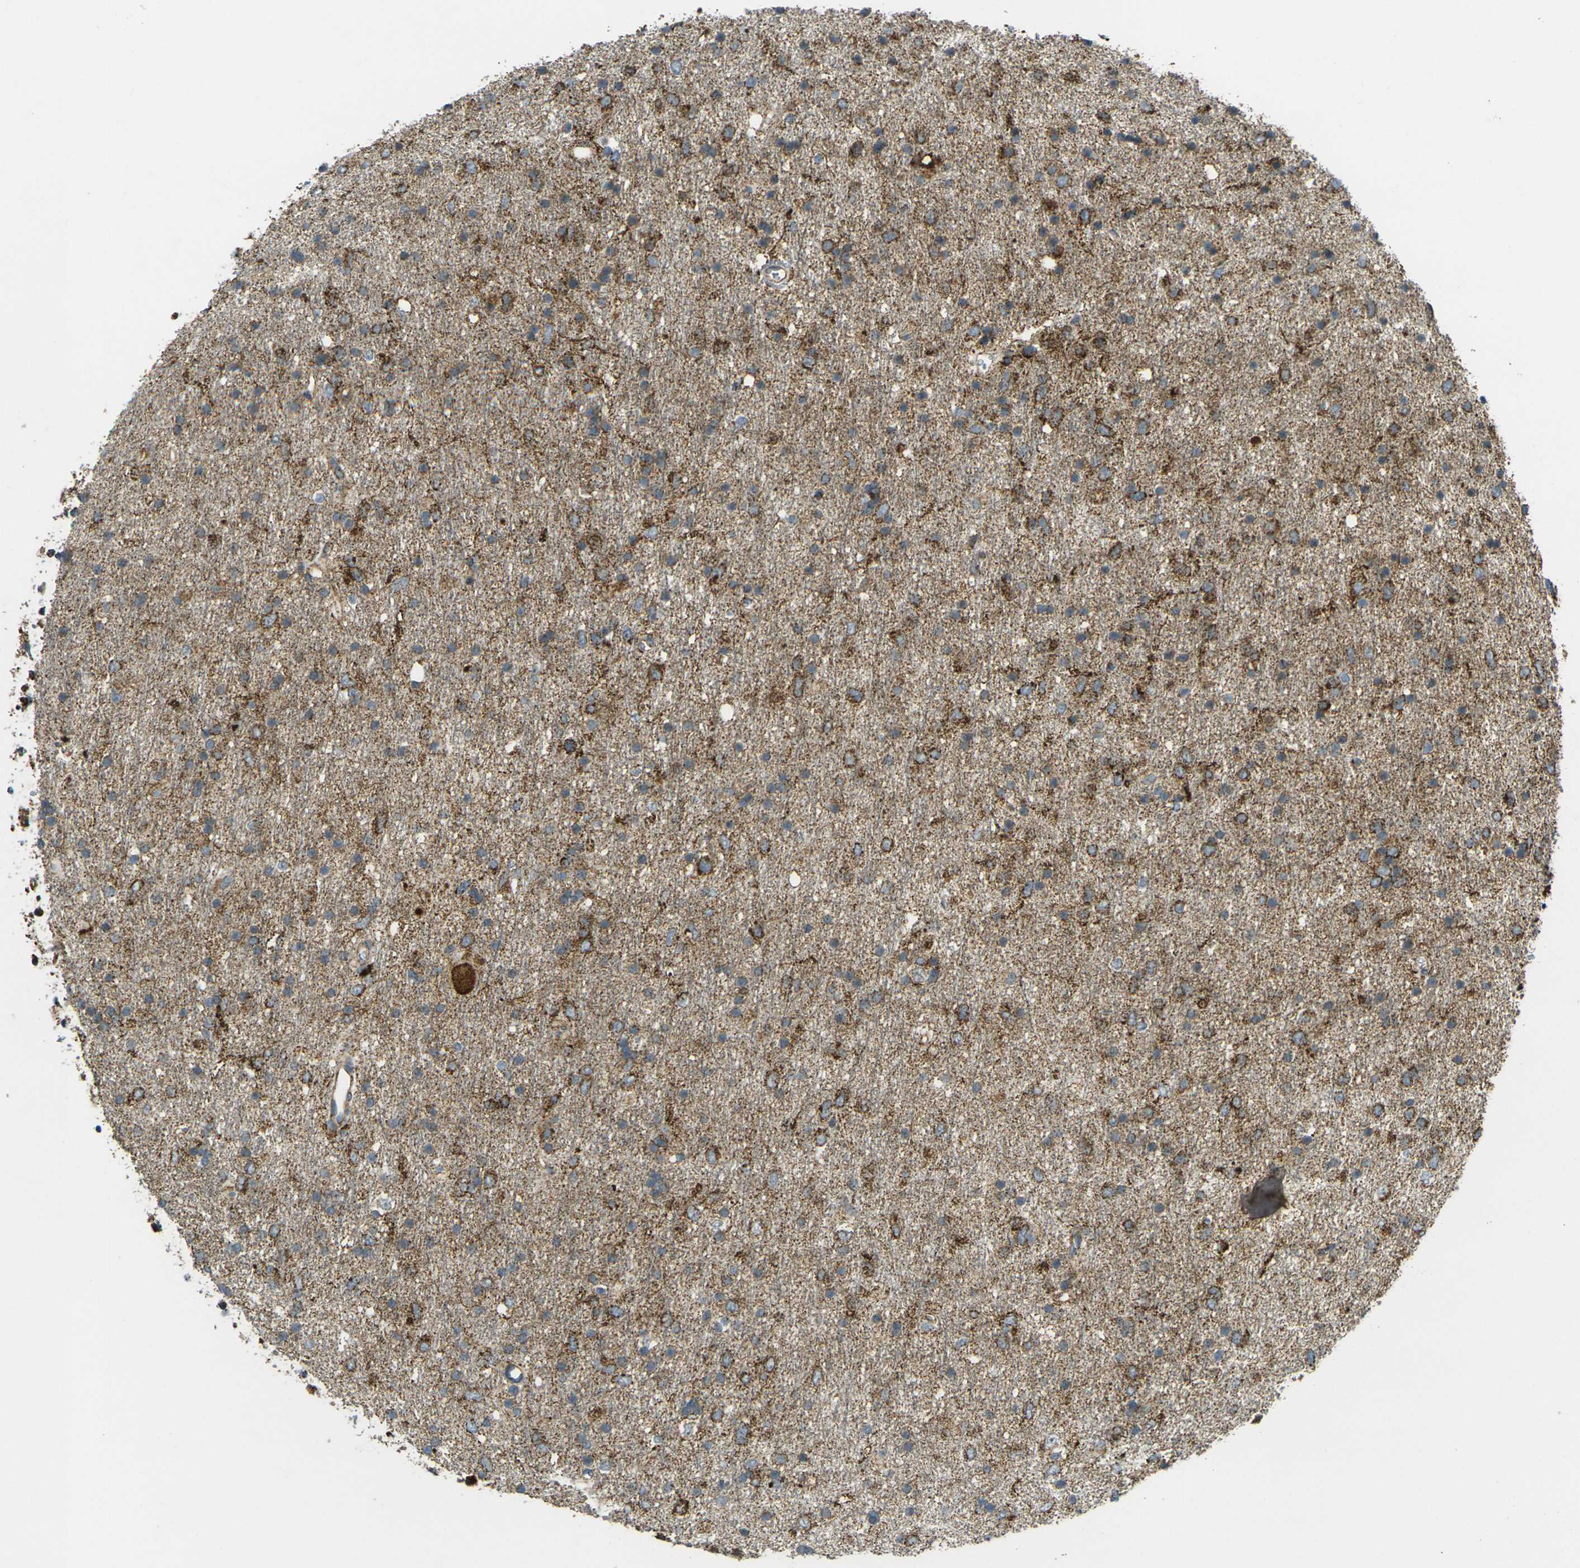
{"staining": {"intensity": "moderate", "quantity": ">75%", "location": "cytoplasmic/membranous"}, "tissue": "glioma", "cell_type": "Tumor cells", "image_type": "cancer", "snomed": [{"axis": "morphology", "description": "Glioma, malignant, Low grade"}, {"axis": "topography", "description": "Brain"}], "caption": "Protein staining of glioma tissue shows moderate cytoplasmic/membranous positivity in approximately >75% of tumor cells.", "gene": "IGF1R", "patient": {"sex": "male", "age": 77}}